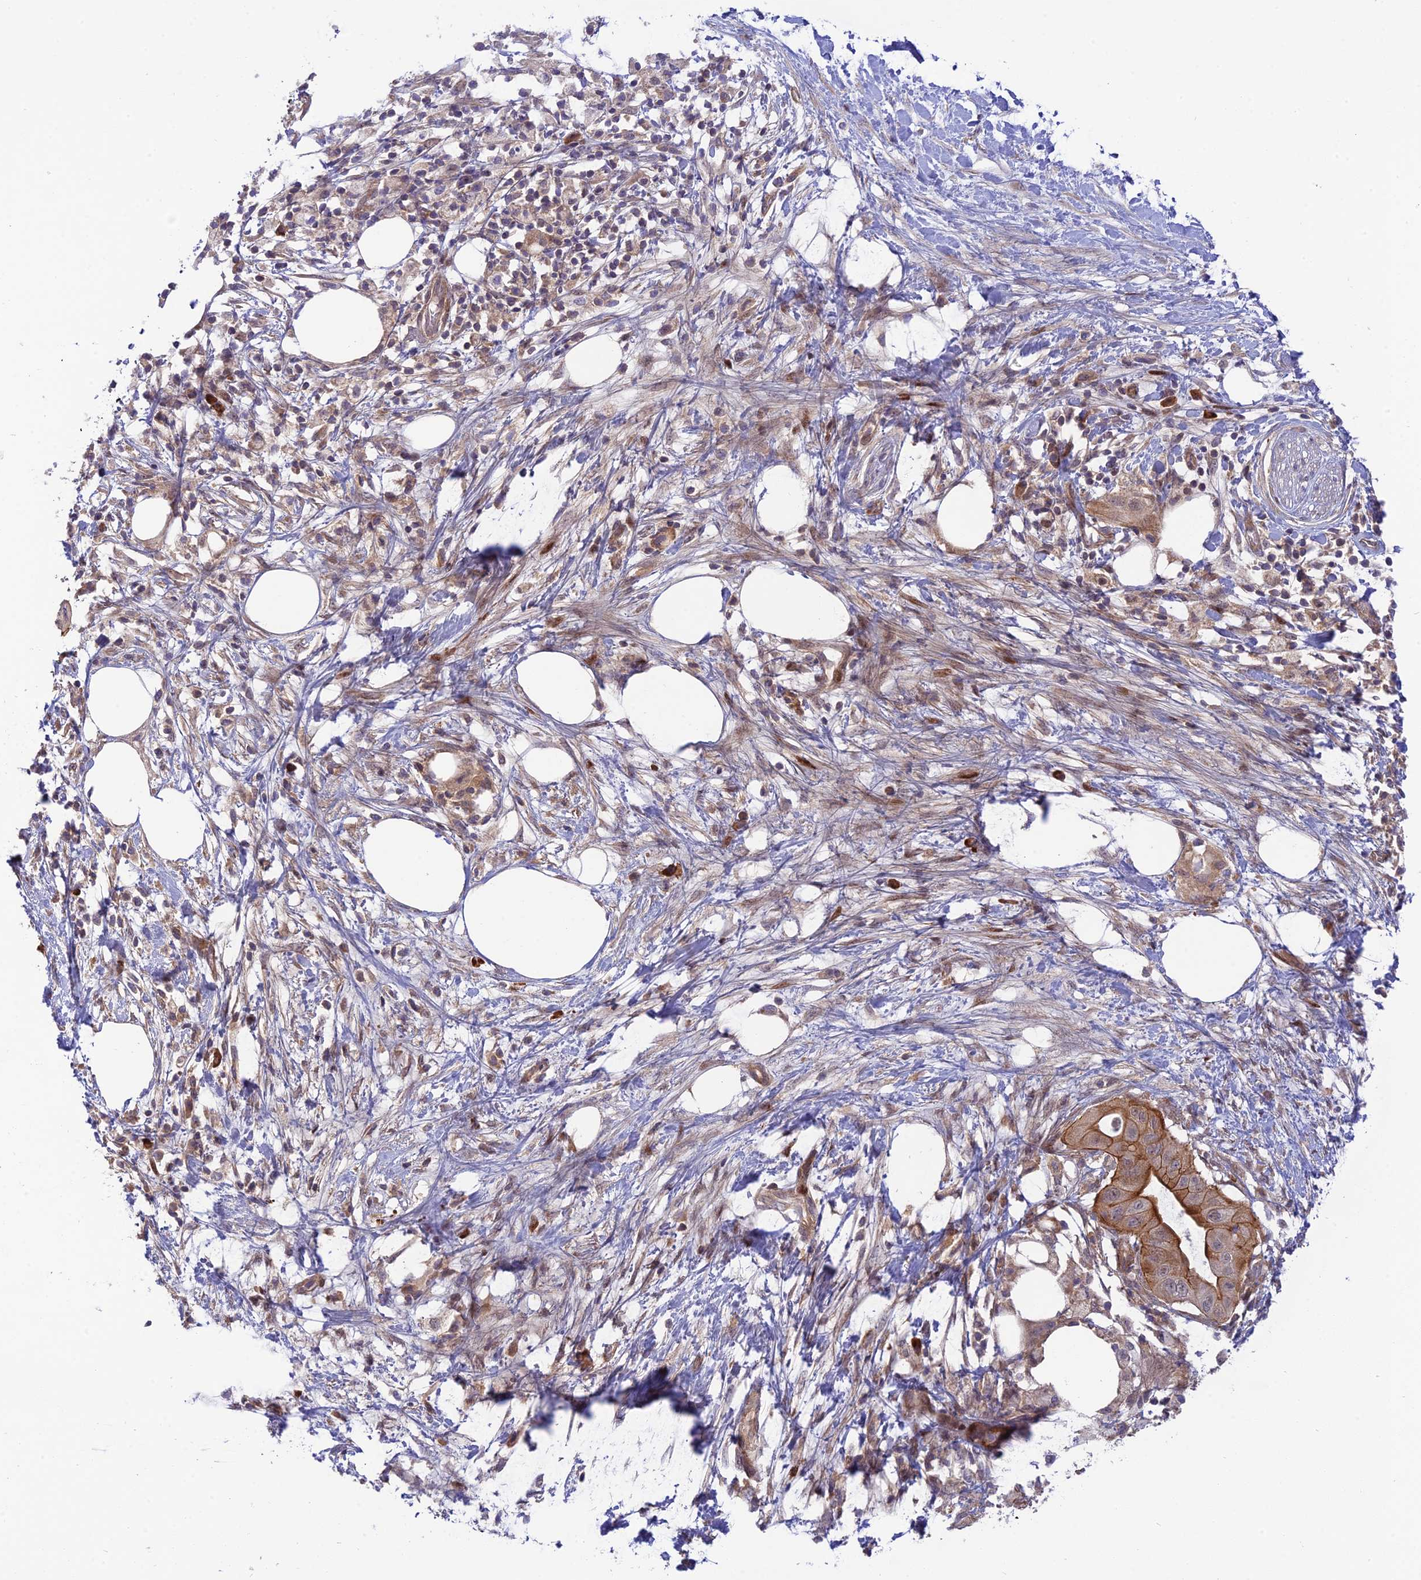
{"staining": {"intensity": "strong", "quantity": ">75%", "location": "cytoplasmic/membranous"}, "tissue": "pancreatic cancer", "cell_type": "Tumor cells", "image_type": "cancer", "snomed": [{"axis": "morphology", "description": "Adenocarcinoma, NOS"}, {"axis": "topography", "description": "Pancreas"}], "caption": "High-power microscopy captured an IHC image of pancreatic cancer (adenocarcinoma), revealing strong cytoplasmic/membranous positivity in approximately >75% of tumor cells.", "gene": "ZNF584", "patient": {"sex": "male", "age": 68}}